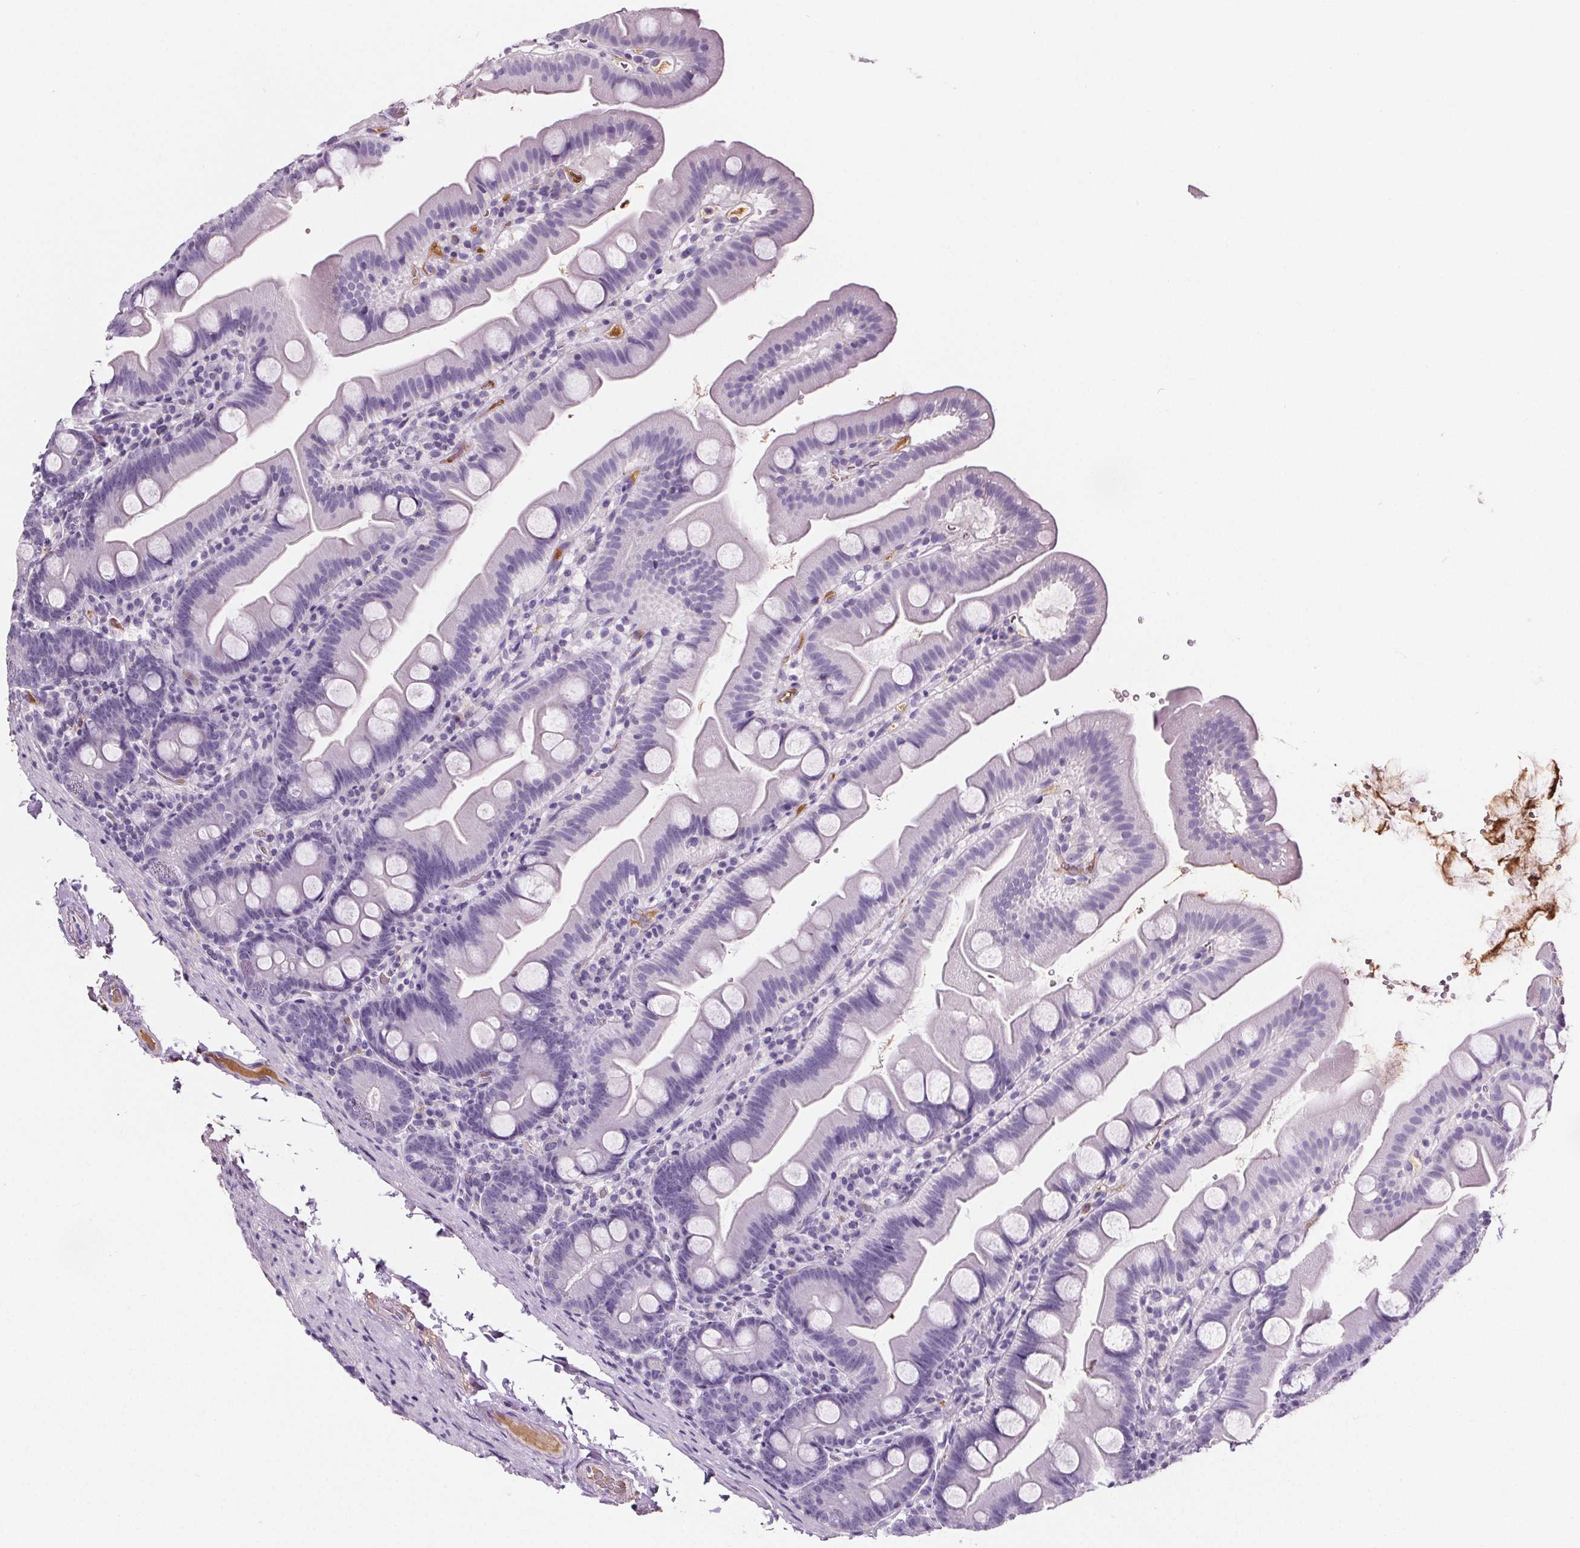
{"staining": {"intensity": "negative", "quantity": "none", "location": "none"}, "tissue": "small intestine", "cell_type": "Glandular cells", "image_type": "normal", "snomed": [{"axis": "morphology", "description": "Normal tissue, NOS"}, {"axis": "topography", "description": "Small intestine"}], "caption": "Glandular cells are negative for protein expression in unremarkable human small intestine. Brightfield microscopy of immunohistochemistry (IHC) stained with DAB (3,3'-diaminobenzidine) (brown) and hematoxylin (blue), captured at high magnification.", "gene": "CD5L", "patient": {"sex": "female", "age": 68}}